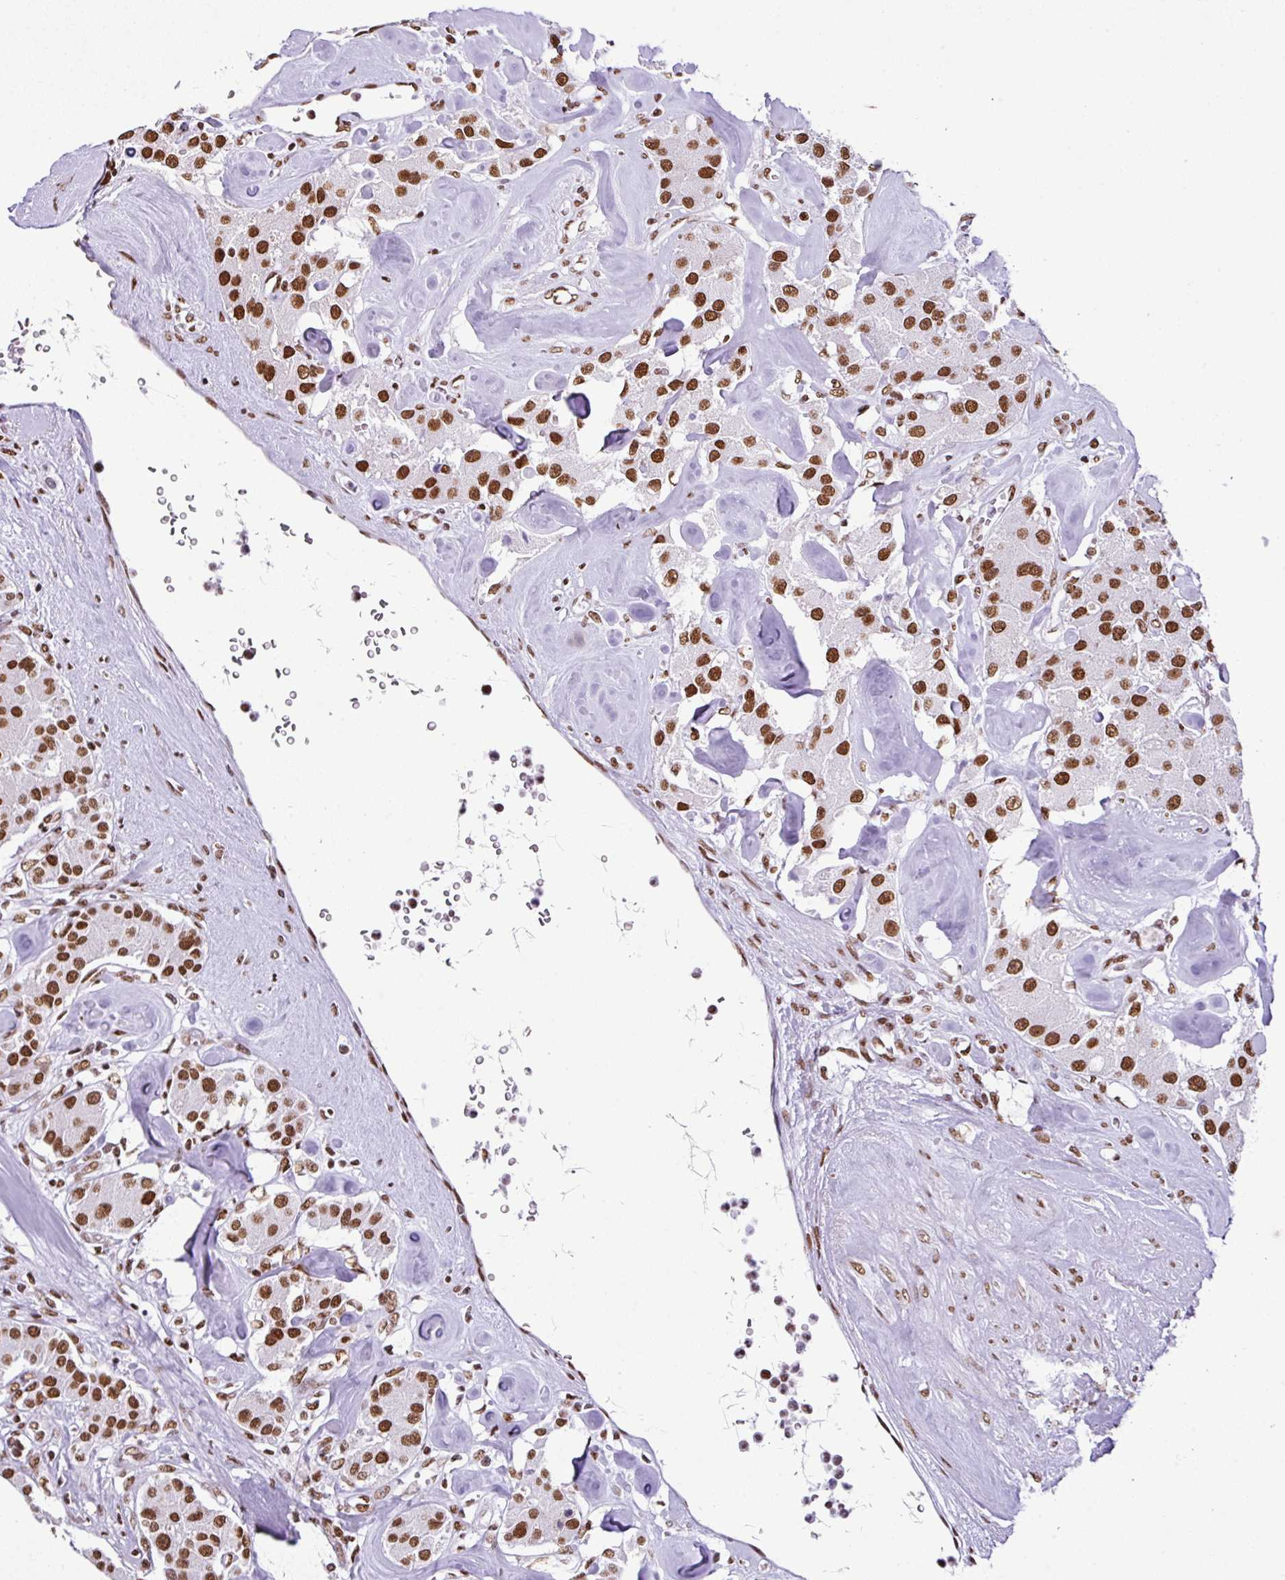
{"staining": {"intensity": "moderate", "quantity": ">75%", "location": "nuclear"}, "tissue": "carcinoid", "cell_type": "Tumor cells", "image_type": "cancer", "snomed": [{"axis": "morphology", "description": "Carcinoid, malignant, NOS"}, {"axis": "topography", "description": "Pancreas"}], "caption": "Immunohistochemistry (IHC) histopathology image of carcinoid stained for a protein (brown), which displays medium levels of moderate nuclear expression in about >75% of tumor cells.", "gene": "RARG", "patient": {"sex": "male", "age": 41}}